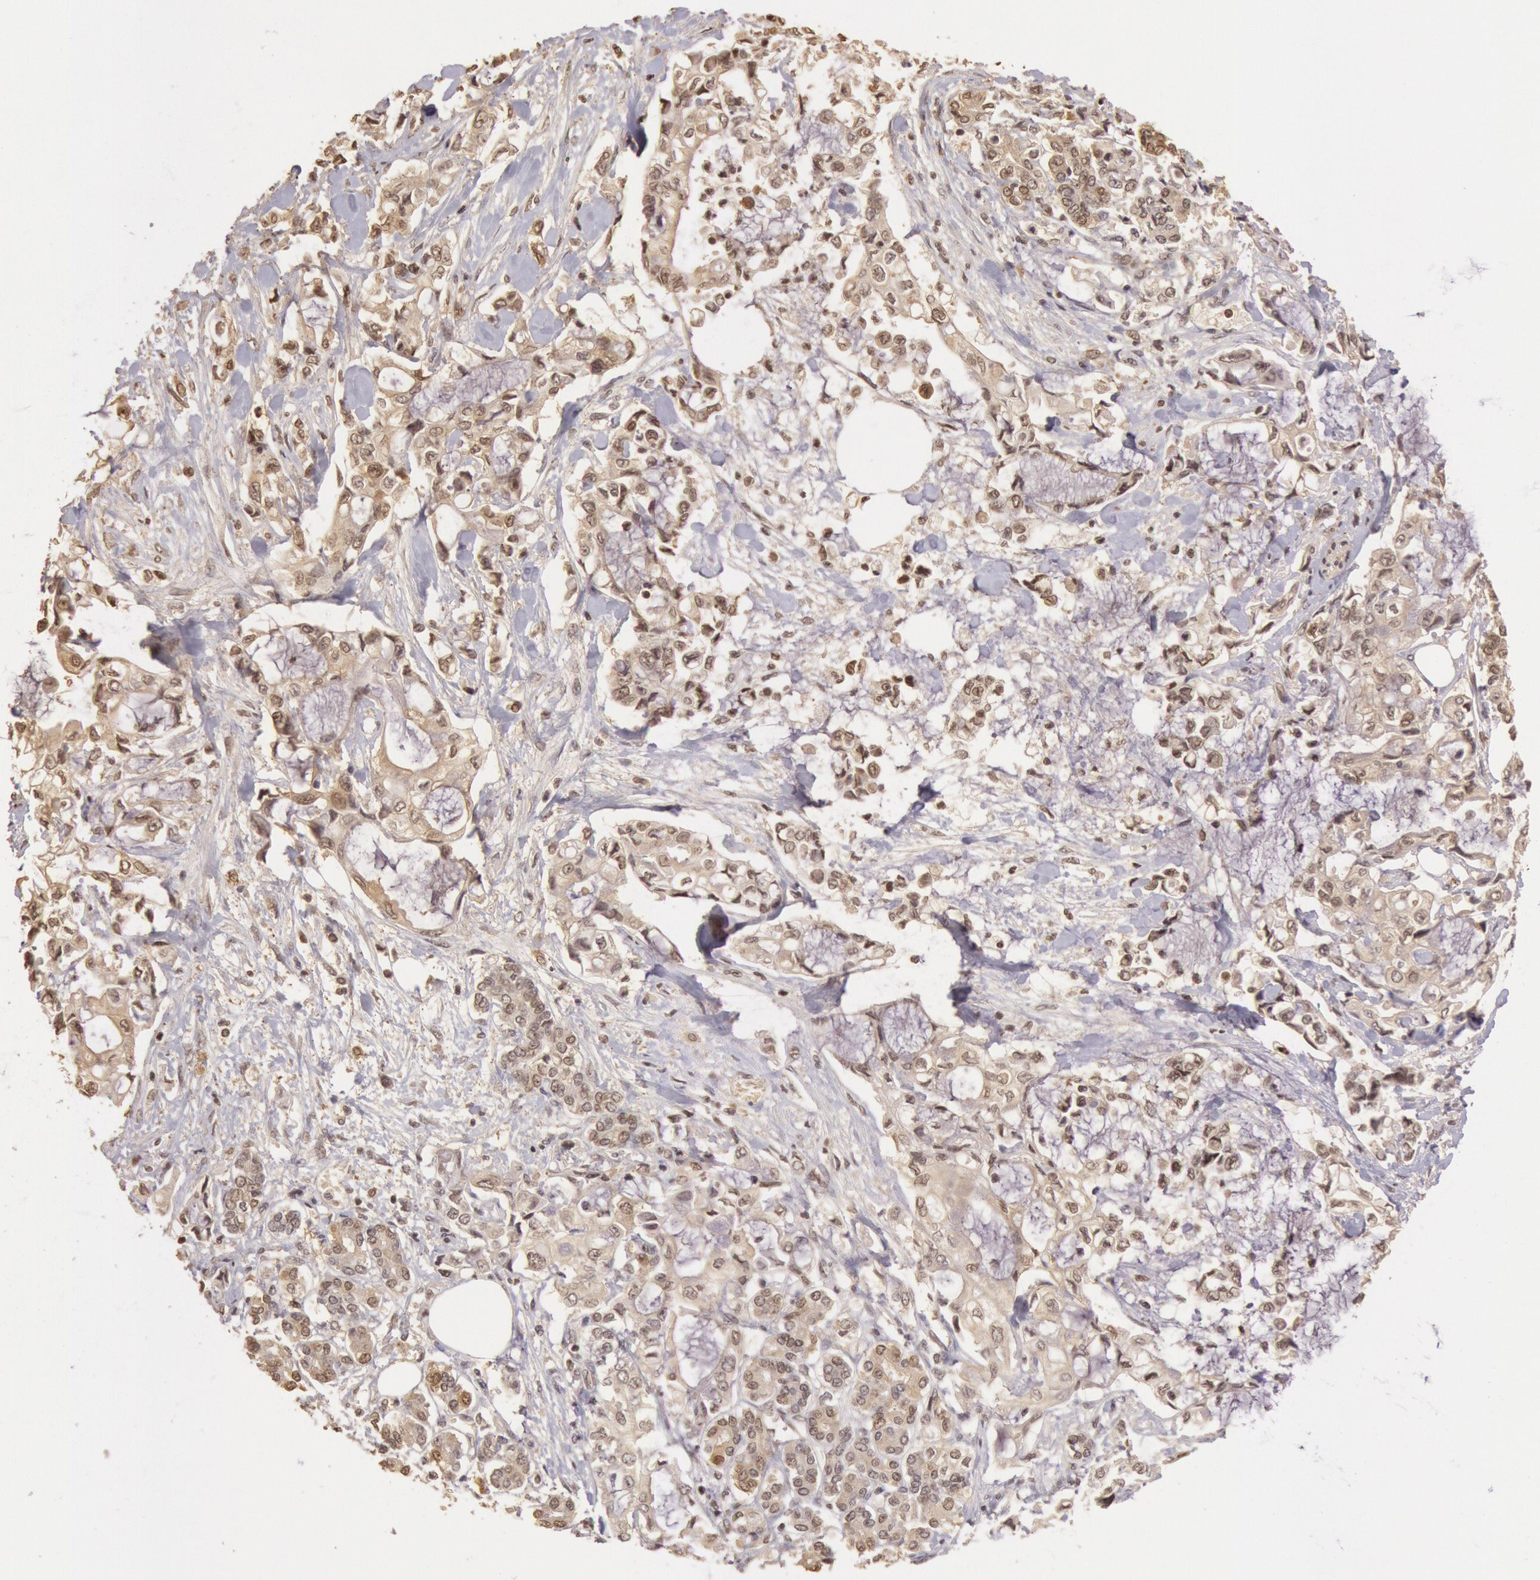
{"staining": {"intensity": "weak", "quantity": ">75%", "location": "cytoplasmic/membranous,nuclear"}, "tissue": "pancreatic cancer", "cell_type": "Tumor cells", "image_type": "cancer", "snomed": [{"axis": "morphology", "description": "Adenocarcinoma, NOS"}, {"axis": "topography", "description": "Pancreas"}], "caption": "DAB (3,3'-diaminobenzidine) immunohistochemical staining of human adenocarcinoma (pancreatic) demonstrates weak cytoplasmic/membranous and nuclear protein staining in approximately >75% of tumor cells. (Brightfield microscopy of DAB IHC at high magnification).", "gene": "SOD1", "patient": {"sex": "female", "age": 70}}